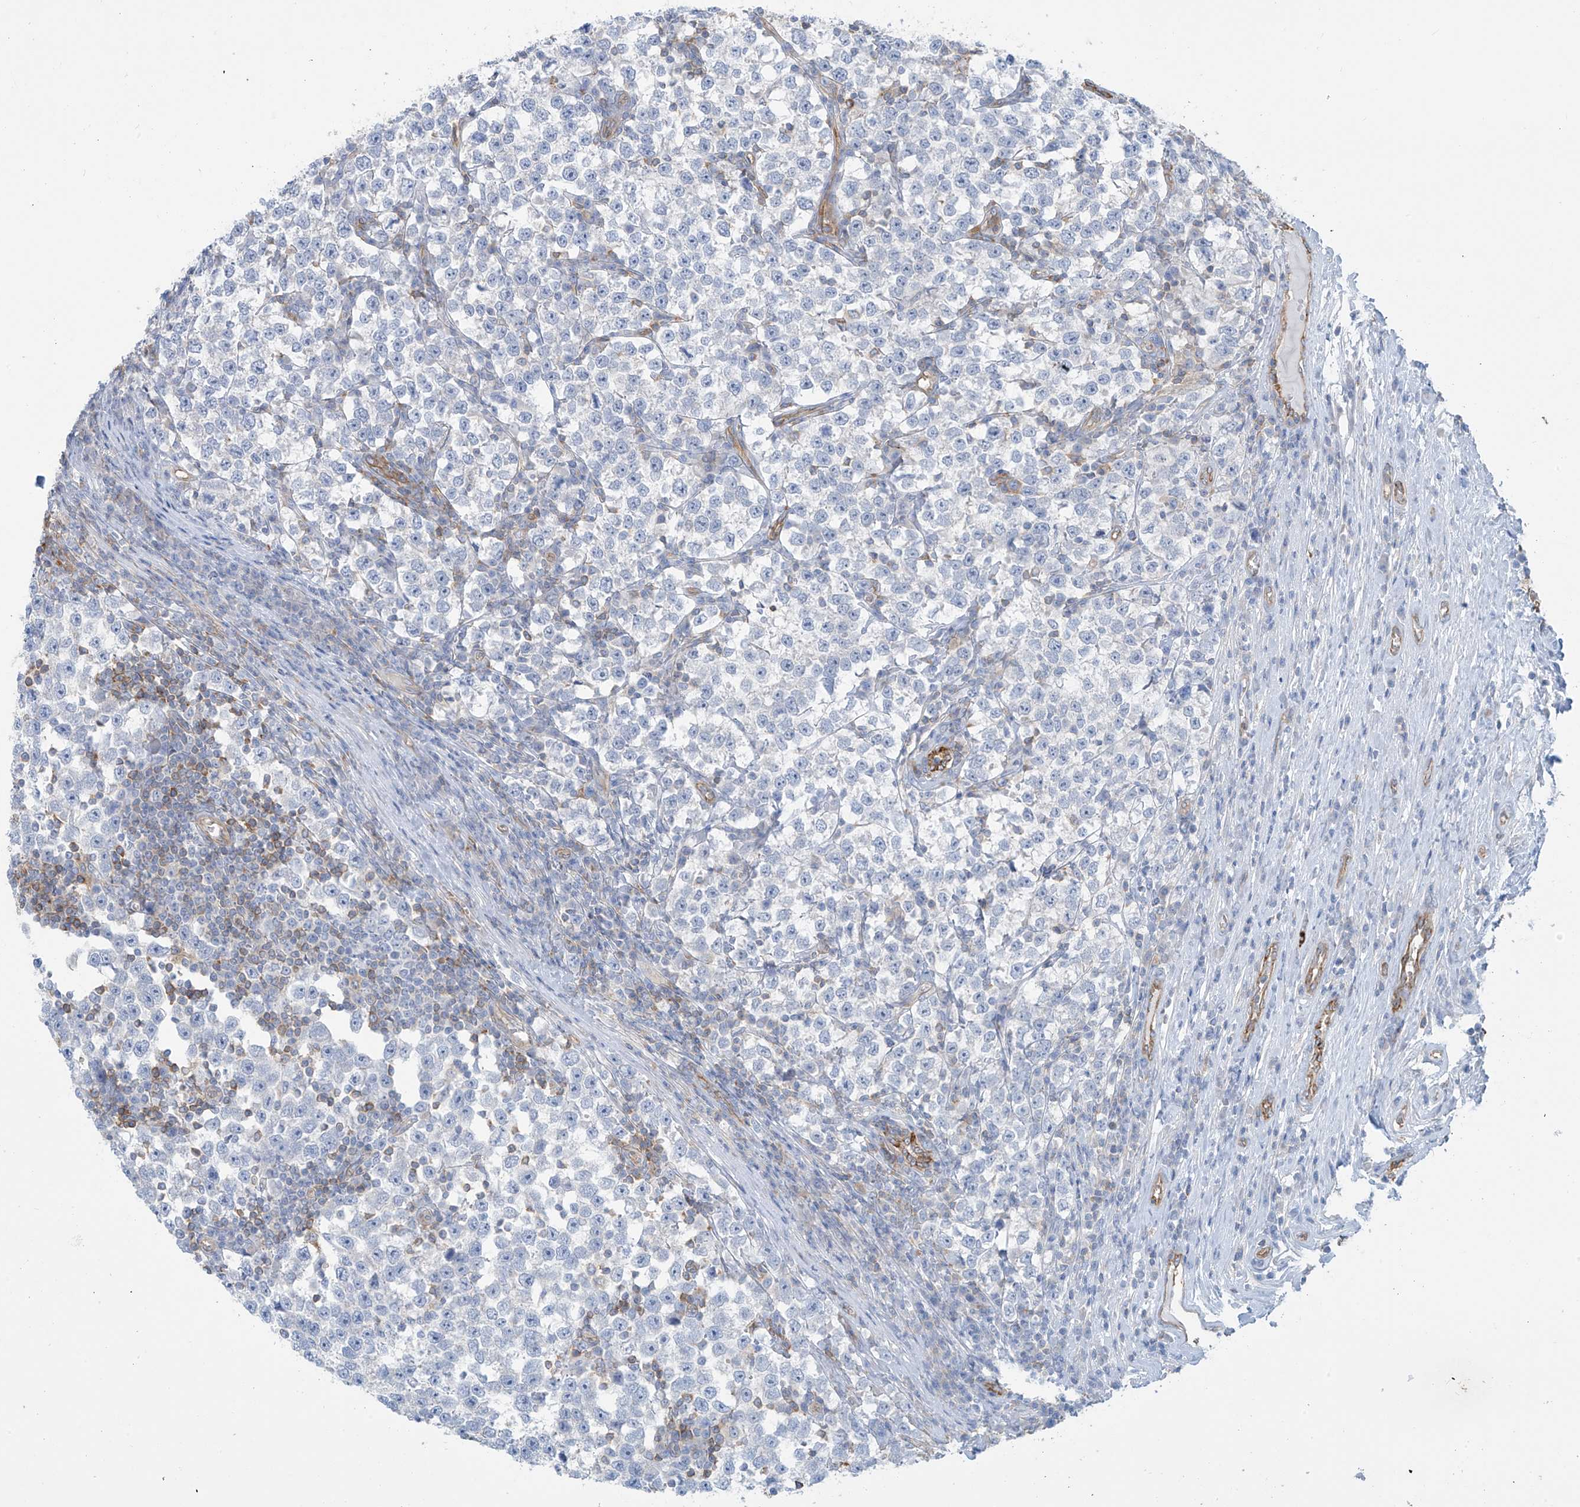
{"staining": {"intensity": "negative", "quantity": "none", "location": "none"}, "tissue": "testis cancer", "cell_type": "Tumor cells", "image_type": "cancer", "snomed": [{"axis": "morphology", "description": "Normal tissue, NOS"}, {"axis": "morphology", "description": "Seminoma, NOS"}, {"axis": "topography", "description": "Testis"}], "caption": "The IHC micrograph has no significant staining in tumor cells of seminoma (testis) tissue. Brightfield microscopy of immunohistochemistry (IHC) stained with DAB (3,3'-diaminobenzidine) (brown) and hematoxylin (blue), captured at high magnification.", "gene": "ZNF846", "patient": {"sex": "male", "age": 43}}